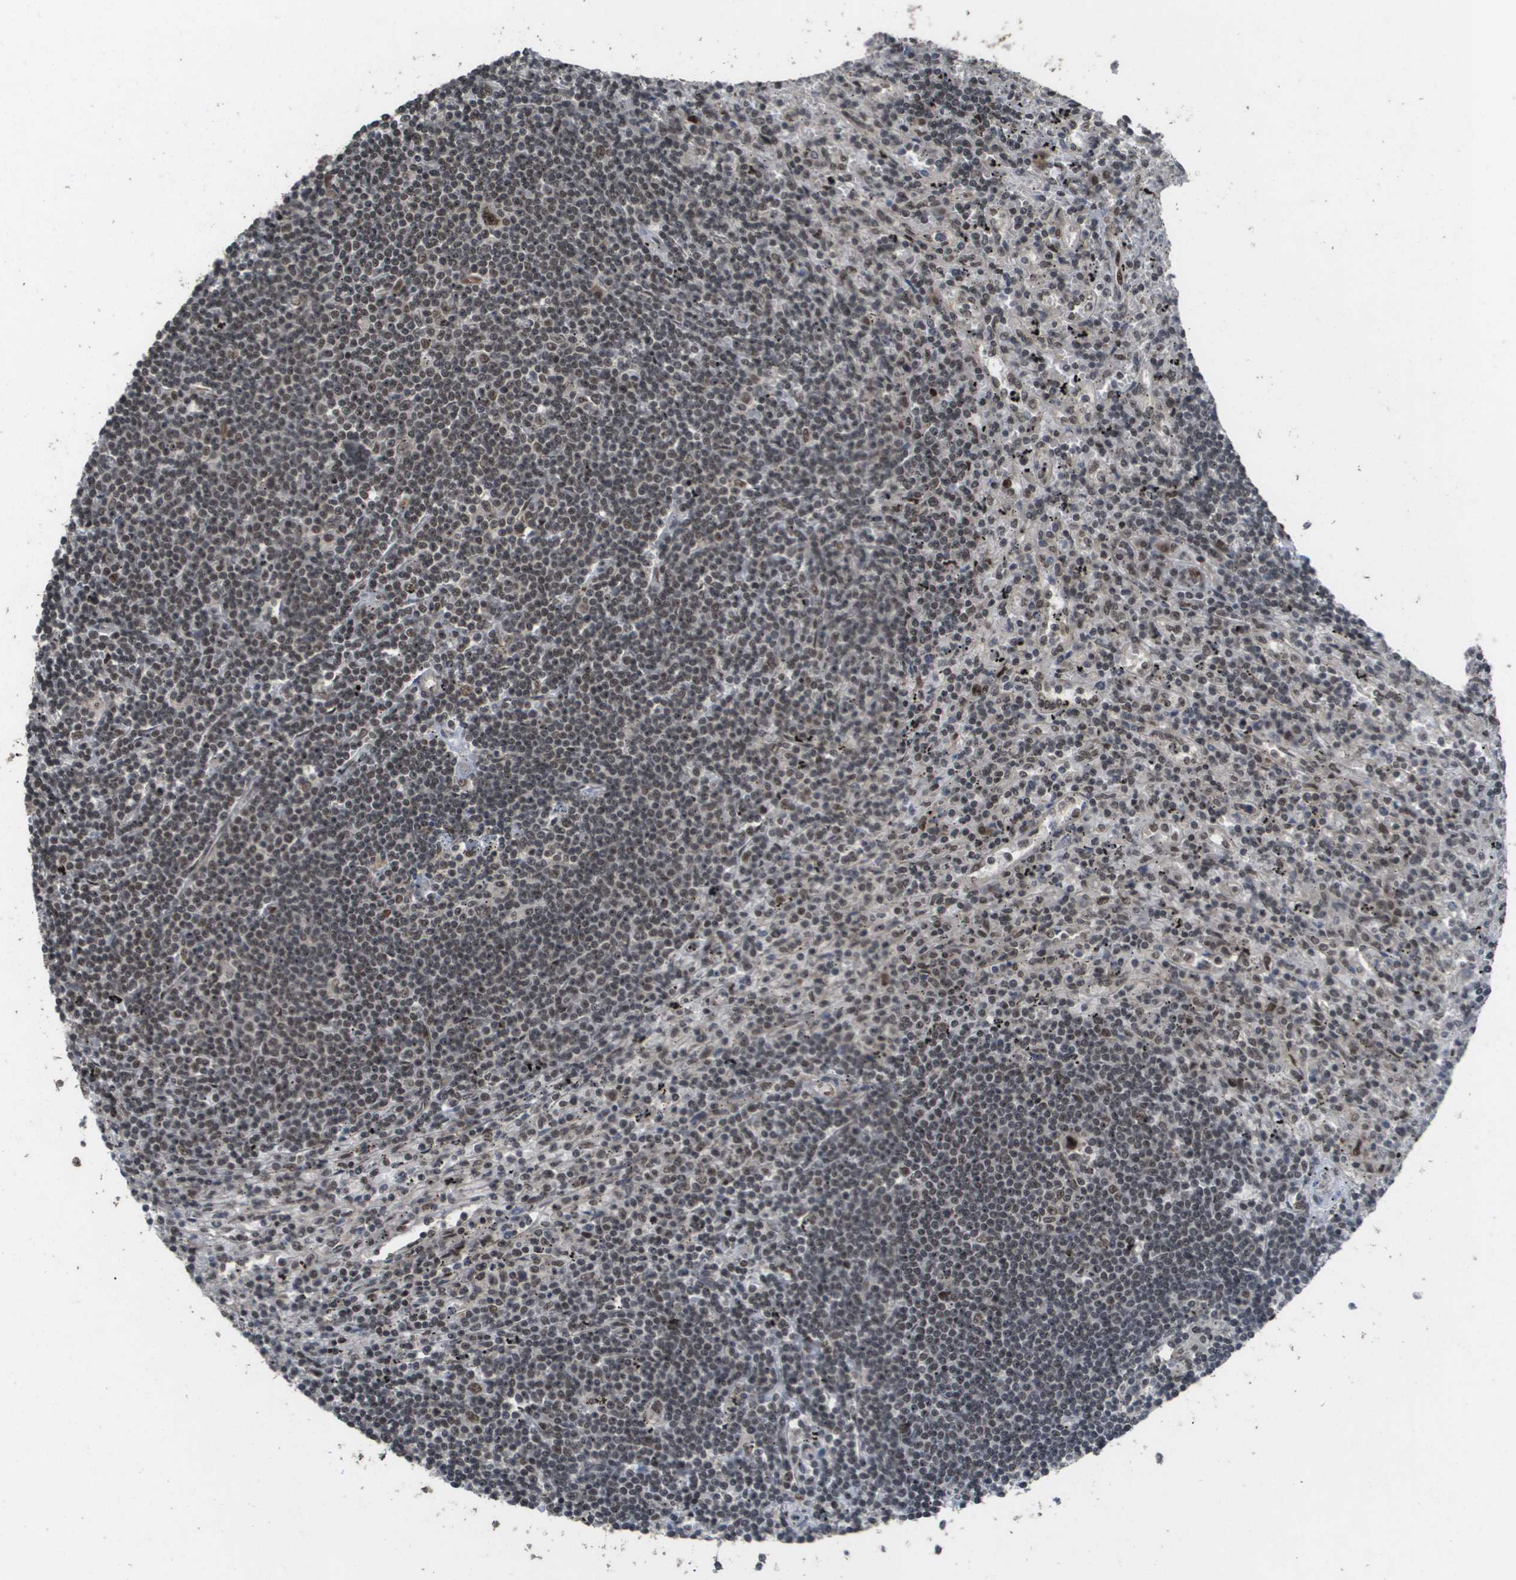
{"staining": {"intensity": "weak", "quantity": "25%-75%", "location": "nuclear"}, "tissue": "lymphoma", "cell_type": "Tumor cells", "image_type": "cancer", "snomed": [{"axis": "morphology", "description": "Malignant lymphoma, non-Hodgkin's type, Low grade"}, {"axis": "topography", "description": "Spleen"}], "caption": "About 25%-75% of tumor cells in malignant lymphoma, non-Hodgkin's type (low-grade) display weak nuclear protein expression as visualized by brown immunohistochemical staining.", "gene": "KAT5", "patient": {"sex": "male", "age": 76}}